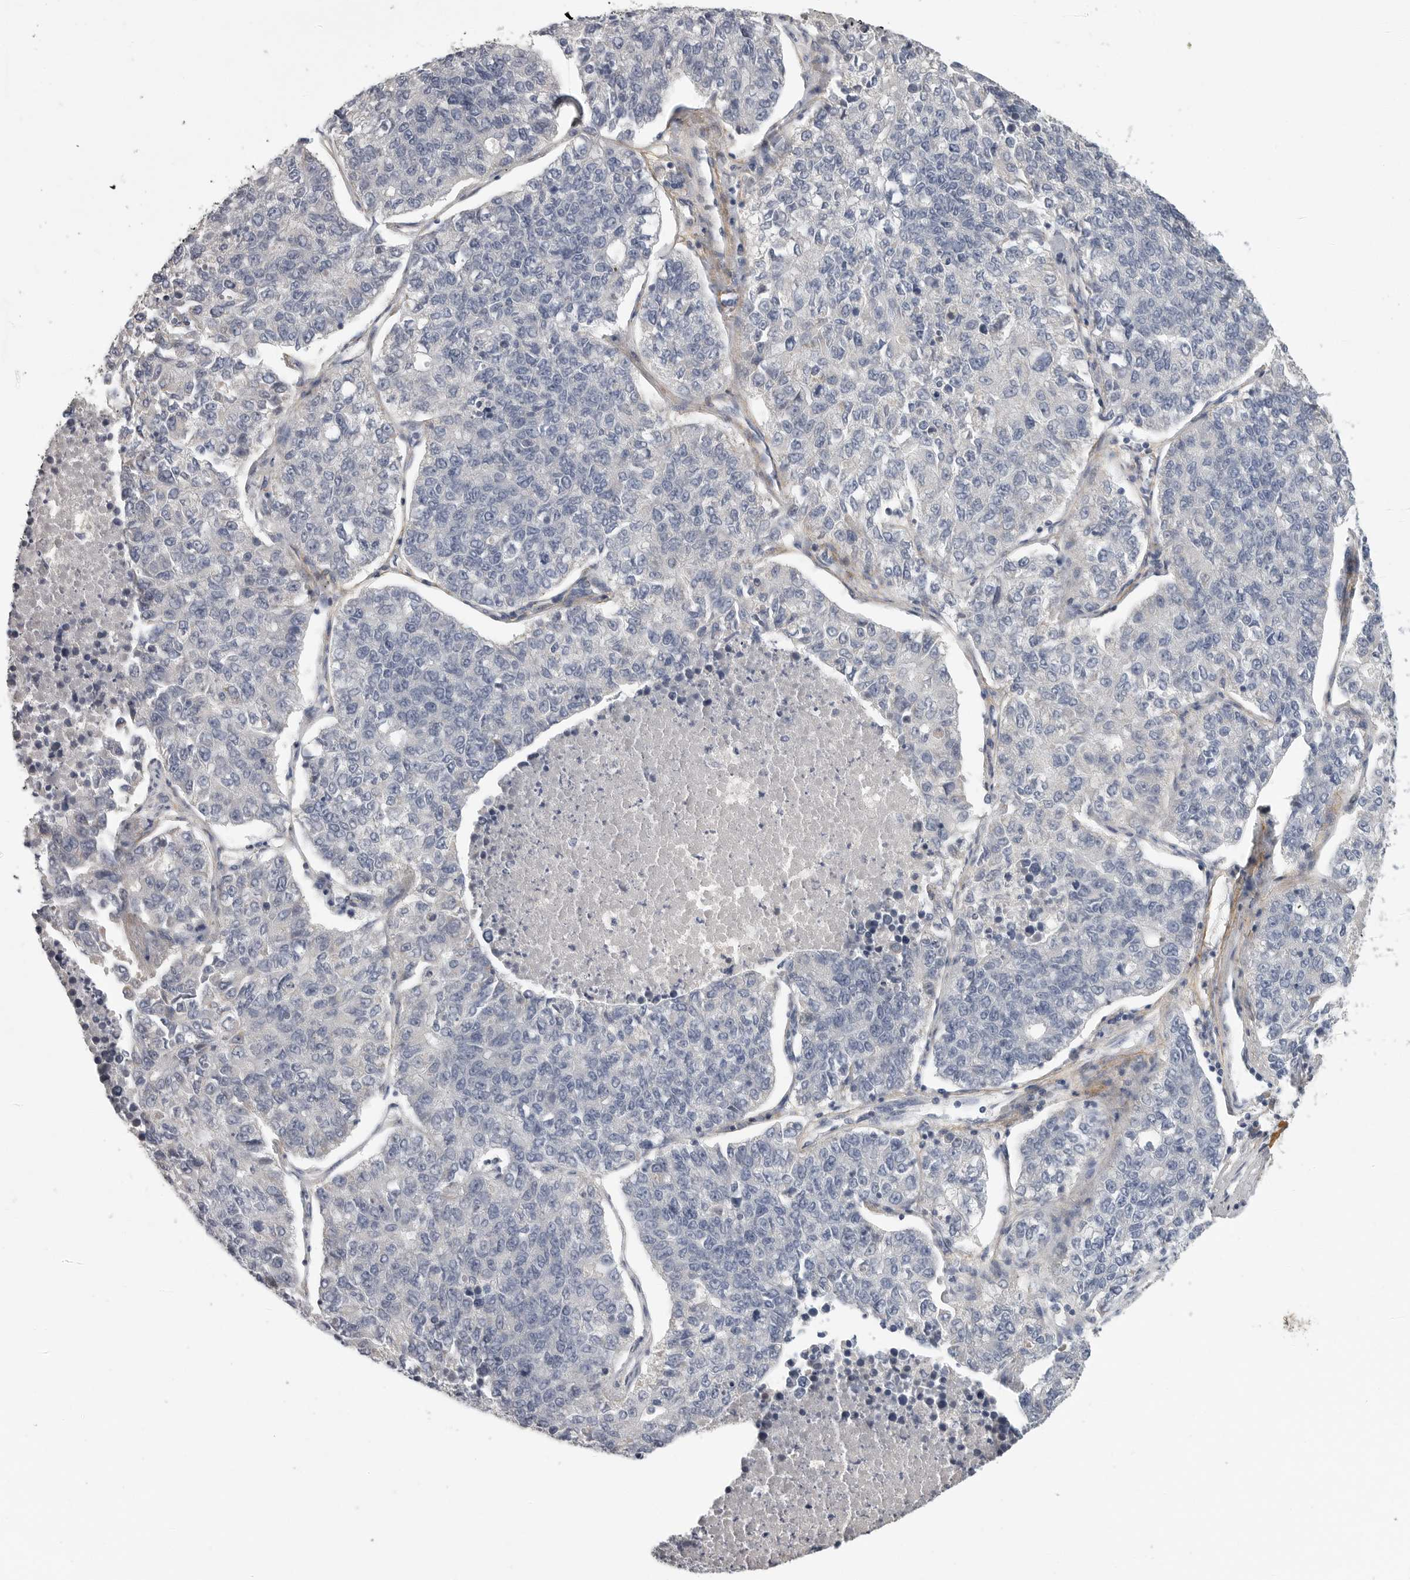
{"staining": {"intensity": "negative", "quantity": "none", "location": "none"}, "tissue": "lung cancer", "cell_type": "Tumor cells", "image_type": "cancer", "snomed": [{"axis": "morphology", "description": "Adenocarcinoma, NOS"}, {"axis": "topography", "description": "Lung"}], "caption": "This is an IHC micrograph of lung adenocarcinoma. There is no staining in tumor cells.", "gene": "SDC3", "patient": {"sex": "male", "age": 49}}